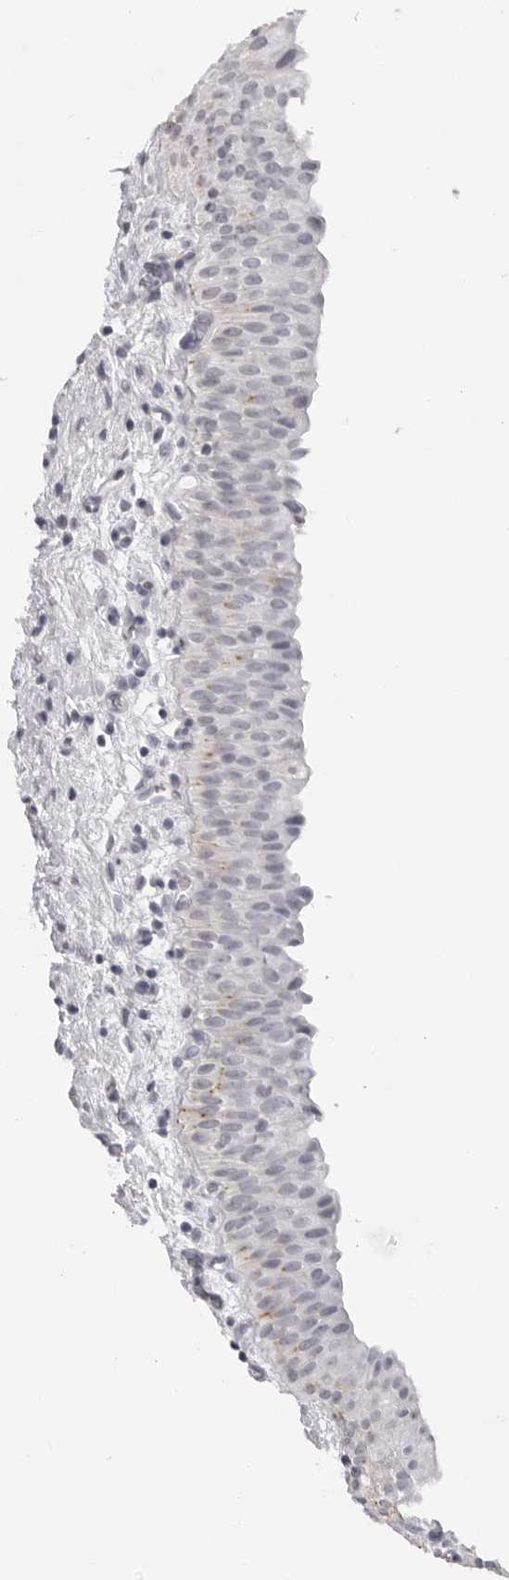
{"staining": {"intensity": "negative", "quantity": "none", "location": "none"}, "tissue": "urinary bladder", "cell_type": "Urothelial cells", "image_type": "normal", "snomed": [{"axis": "morphology", "description": "Normal tissue, NOS"}, {"axis": "topography", "description": "Urinary bladder"}], "caption": "Immunohistochemistry (IHC) micrograph of benign human urinary bladder stained for a protein (brown), which demonstrates no positivity in urothelial cells.", "gene": "DNALI1", "patient": {"sex": "male", "age": 82}}